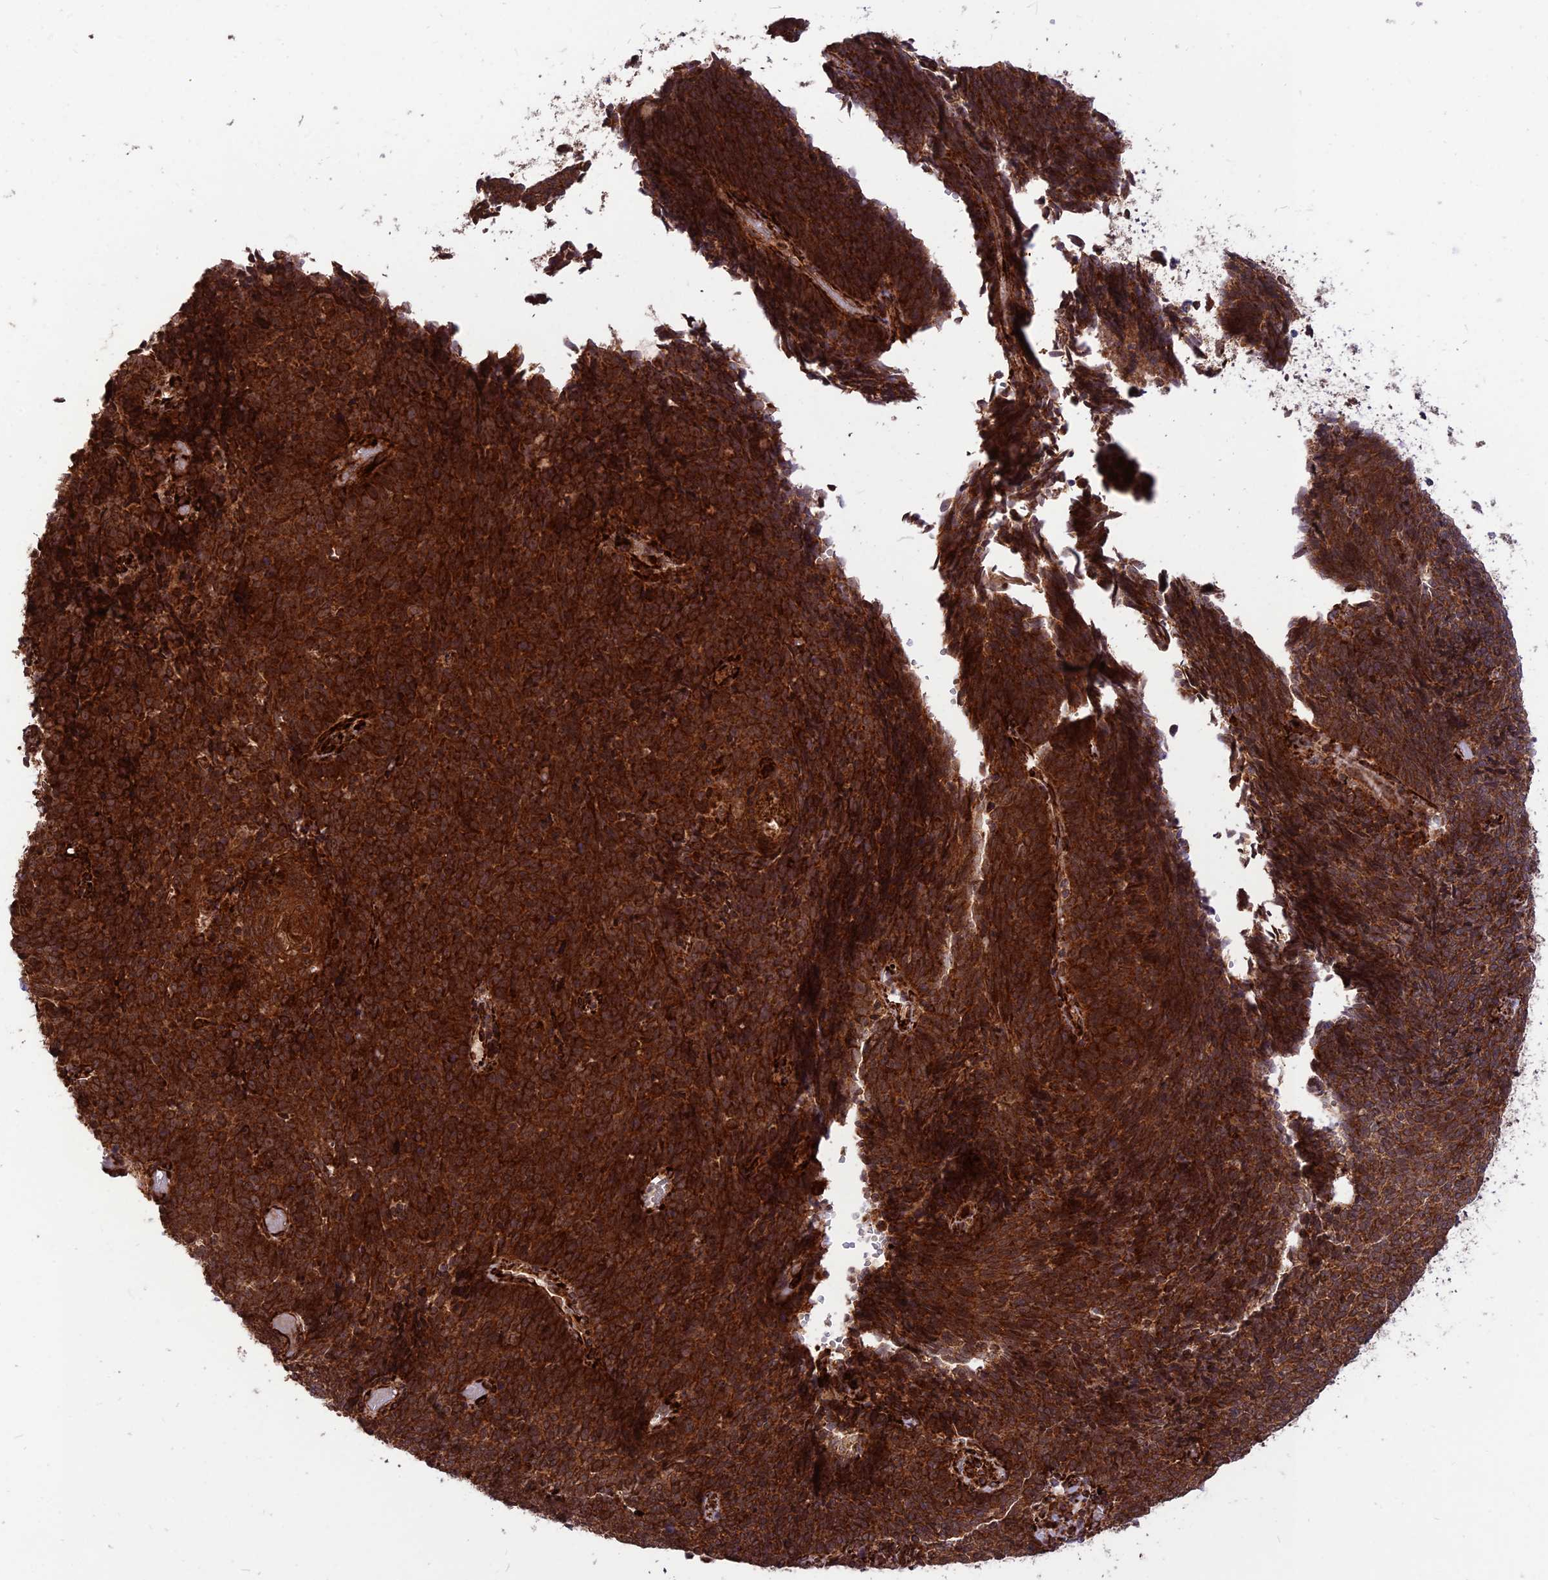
{"staining": {"intensity": "strong", "quantity": ">75%", "location": "cytoplasmic/membranous"}, "tissue": "cervical cancer", "cell_type": "Tumor cells", "image_type": "cancer", "snomed": [{"axis": "morphology", "description": "Squamous cell carcinoma, NOS"}, {"axis": "topography", "description": "Cervix"}], "caption": "A brown stain highlights strong cytoplasmic/membranous staining of a protein in cervical cancer tumor cells. (DAB (3,3'-diaminobenzidine) IHC, brown staining for protein, blue staining for nuclei).", "gene": "CRTAP", "patient": {"sex": "female", "age": 39}}